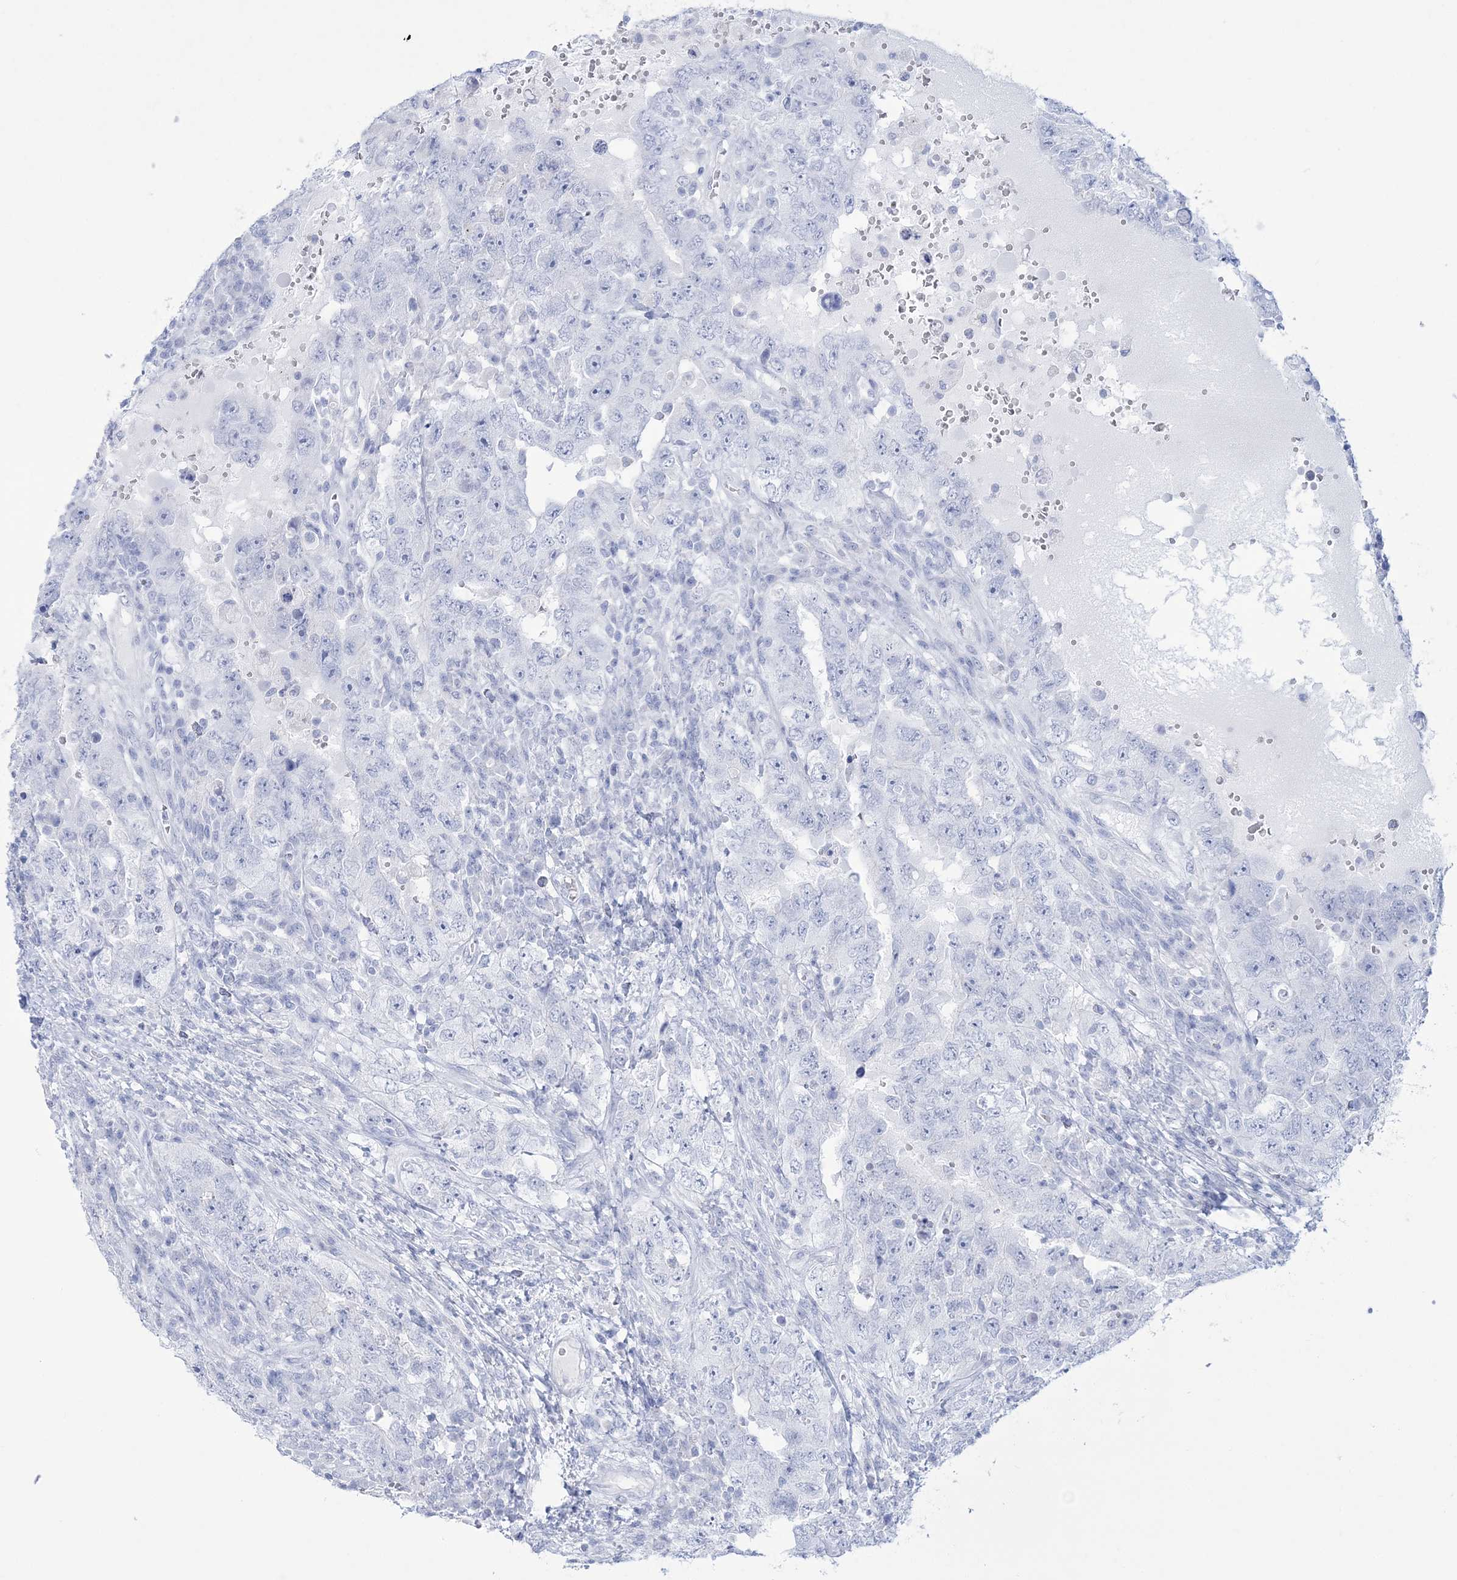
{"staining": {"intensity": "negative", "quantity": "none", "location": "none"}, "tissue": "testis cancer", "cell_type": "Tumor cells", "image_type": "cancer", "snomed": [{"axis": "morphology", "description": "Carcinoma, Embryonal, NOS"}, {"axis": "topography", "description": "Testis"}], "caption": "This is a photomicrograph of immunohistochemistry (IHC) staining of embryonal carcinoma (testis), which shows no expression in tumor cells.", "gene": "RBP2", "patient": {"sex": "male", "age": 26}}